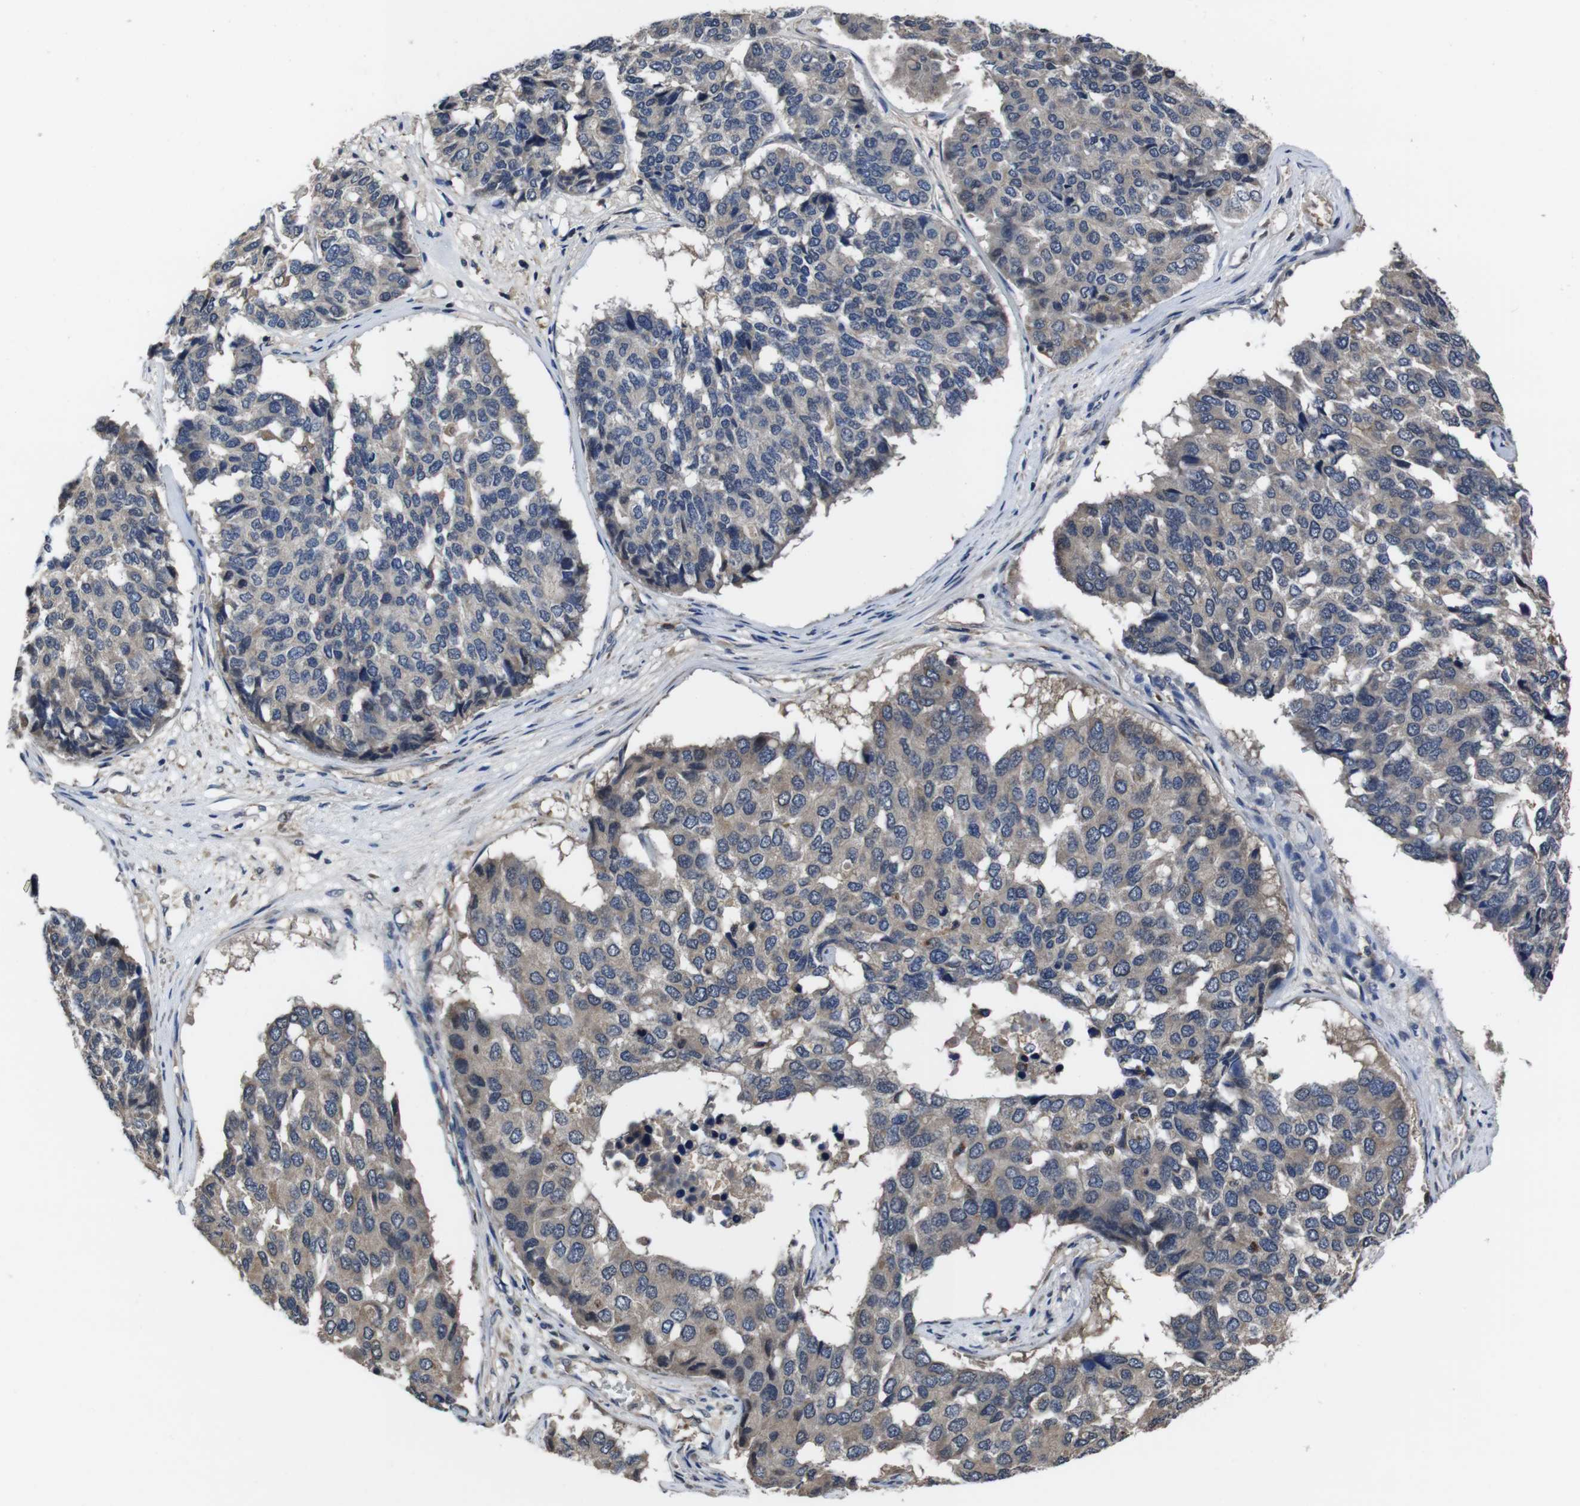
{"staining": {"intensity": "weak", "quantity": "<25%", "location": "cytoplasmic/membranous"}, "tissue": "pancreatic cancer", "cell_type": "Tumor cells", "image_type": "cancer", "snomed": [{"axis": "morphology", "description": "Adenocarcinoma, NOS"}, {"axis": "topography", "description": "Pancreas"}], "caption": "Human pancreatic cancer stained for a protein using immunohistochemistry (IHC) displays no expression in tumor cells.", "gene": "CXCL11", "patient": {"sex": "male", "age": 50}}